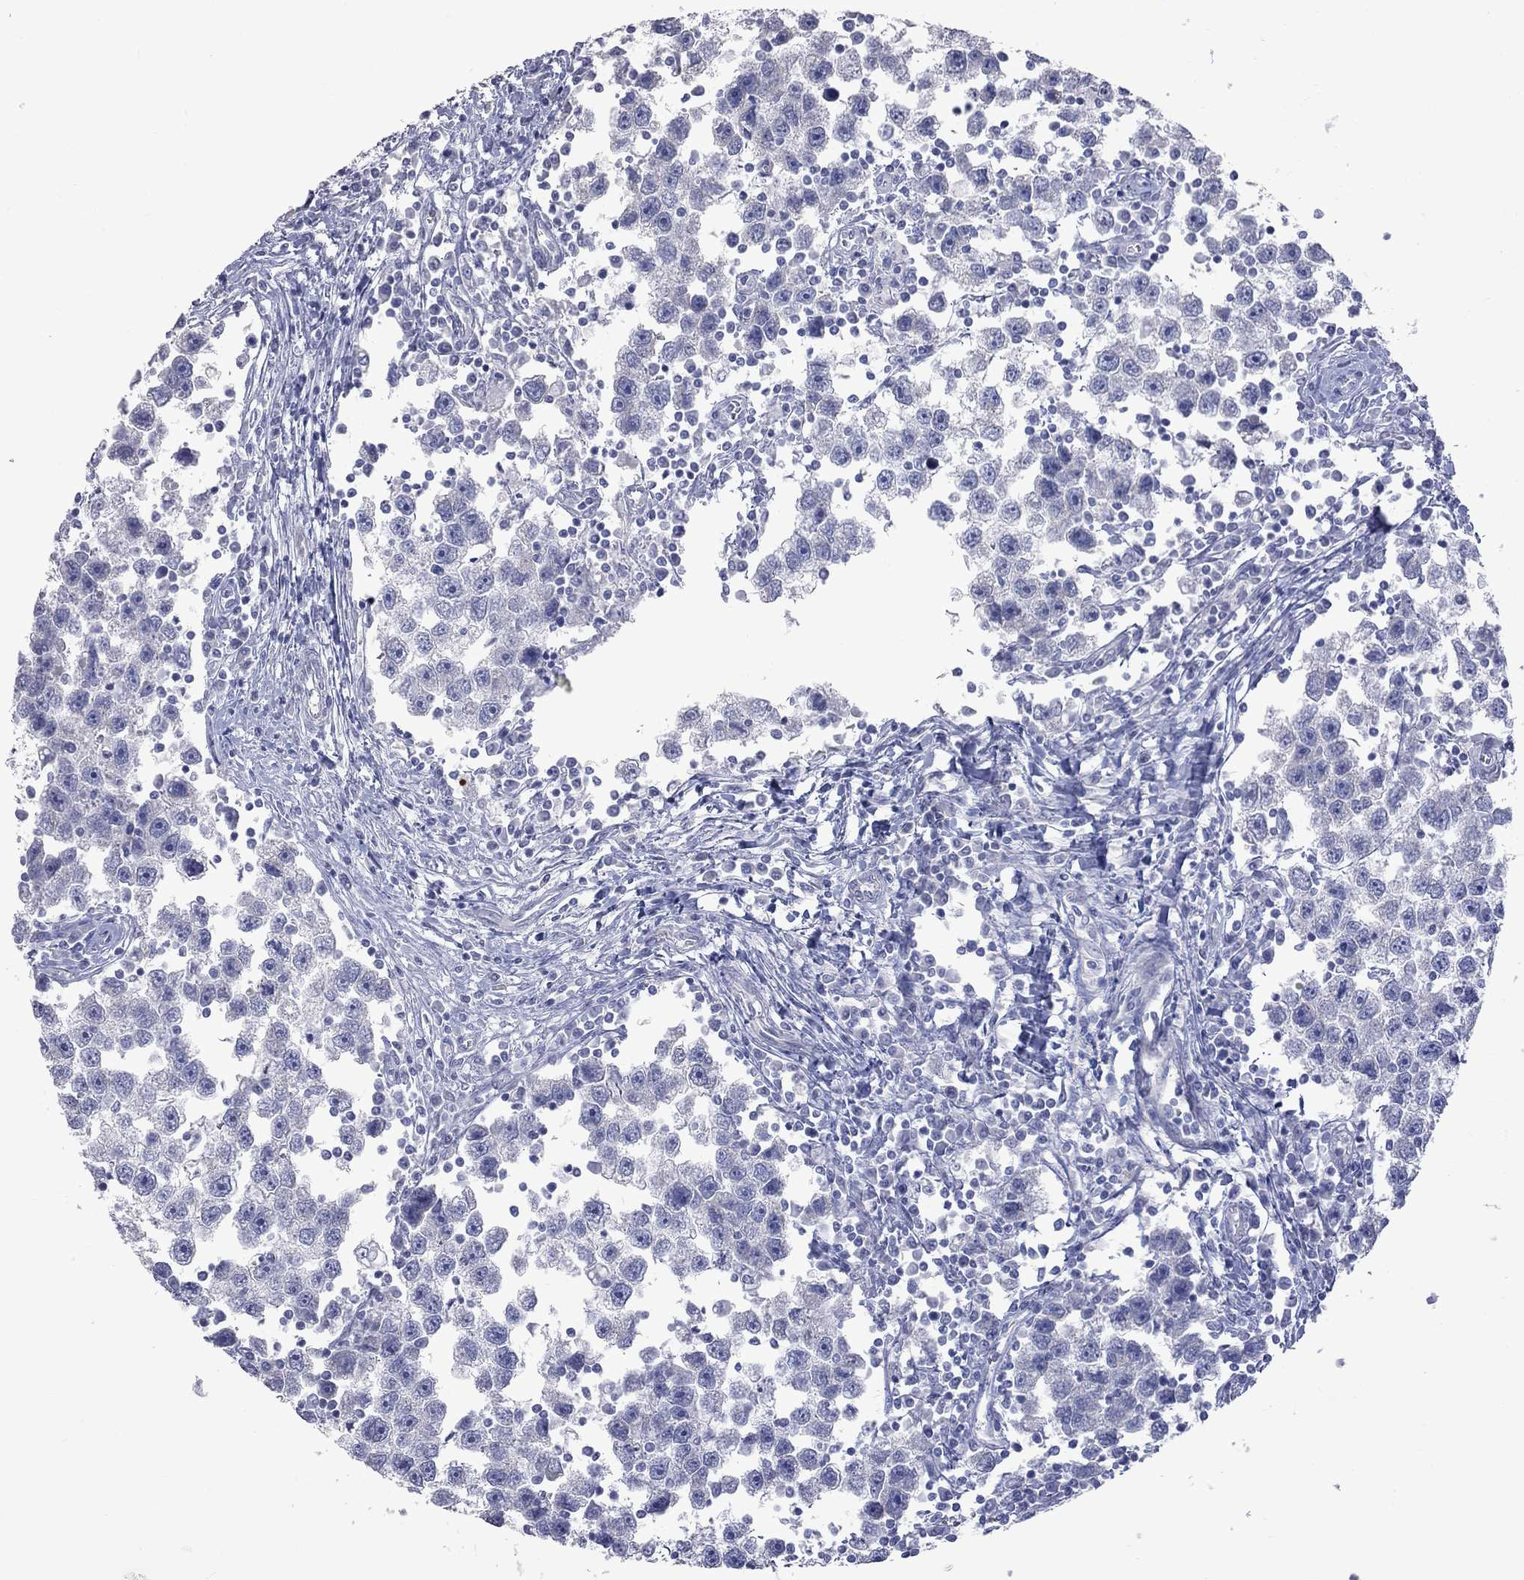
{"staining": {"intensity": "negative", "quantity": "none", "location": "none"}, "tissue": "testis cancer", "cell_type": "Tumor cells", "image_type": "cancer", "snomed": [{"axis": "morphology", "description": "Seminoma, NOS"}, {"axis": "topography", "description": "Testis"}], "caption": "This is an immunohistochemistry (IHC) histopathology image of human testis cancer. There is no staining in tumor cells.", "gene": "KCND2", "patient": {"sex": "male", "age": 30}}